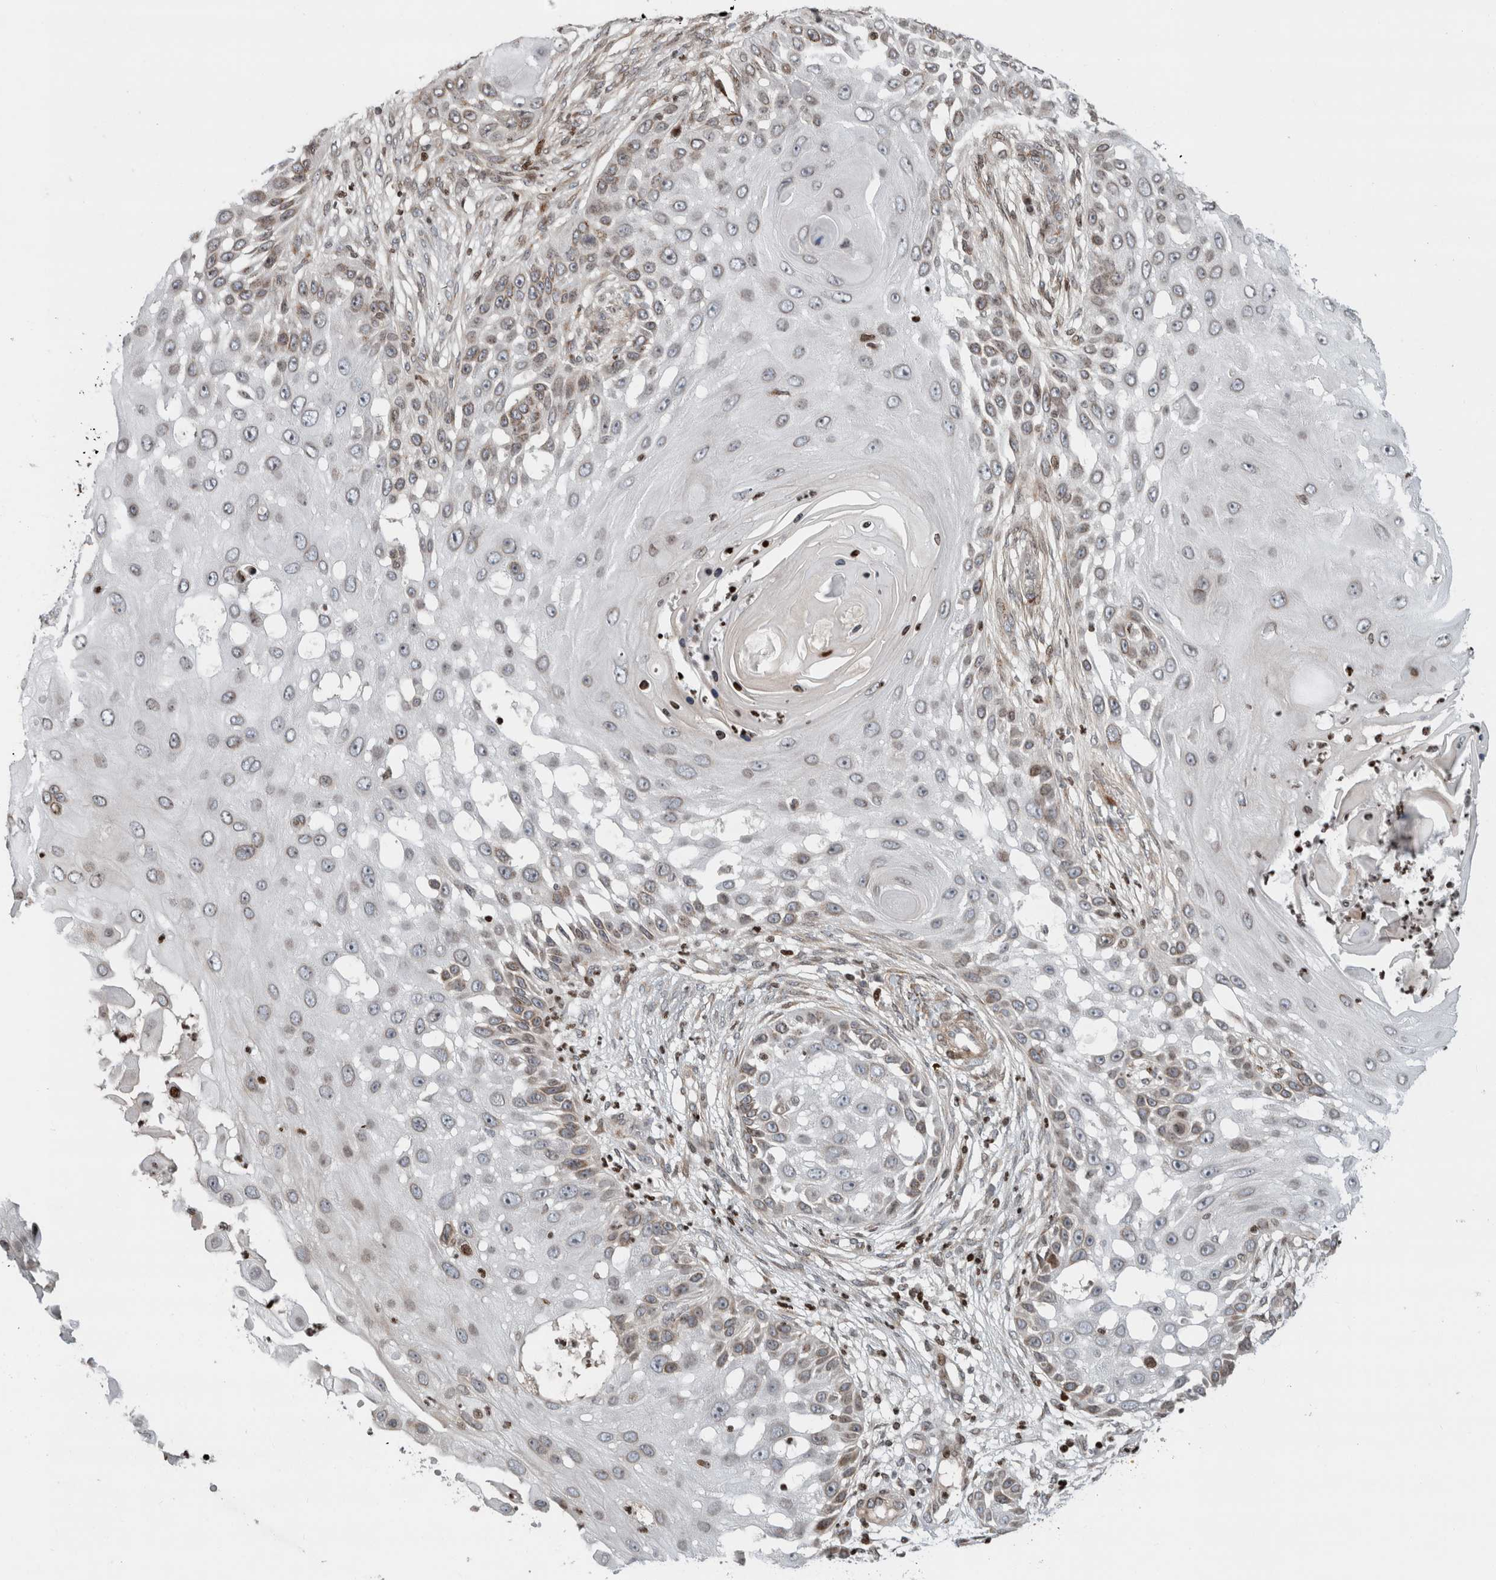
{"staining": {"intensity": "weak", "quantity": "<25%", "location": "cytoplasmic/membranous"}, "tissue": "skin cancer", "cell_type": "Tumor cells", "image_type": "cancer", "snomed": [{"axis": "morphology", "description": "Squamous cell carcinoma, NOS"}, {"axis": "topography", "description": "Skin"}], "caption": "Tumor cells are negative for brown protein staining in skin cancer. (Brightfield microscopy of DAB immunohistochemistry (IHC) at high magnification).", "gene": "GINS4", "patient": {"sex": "female", "age": 44}}